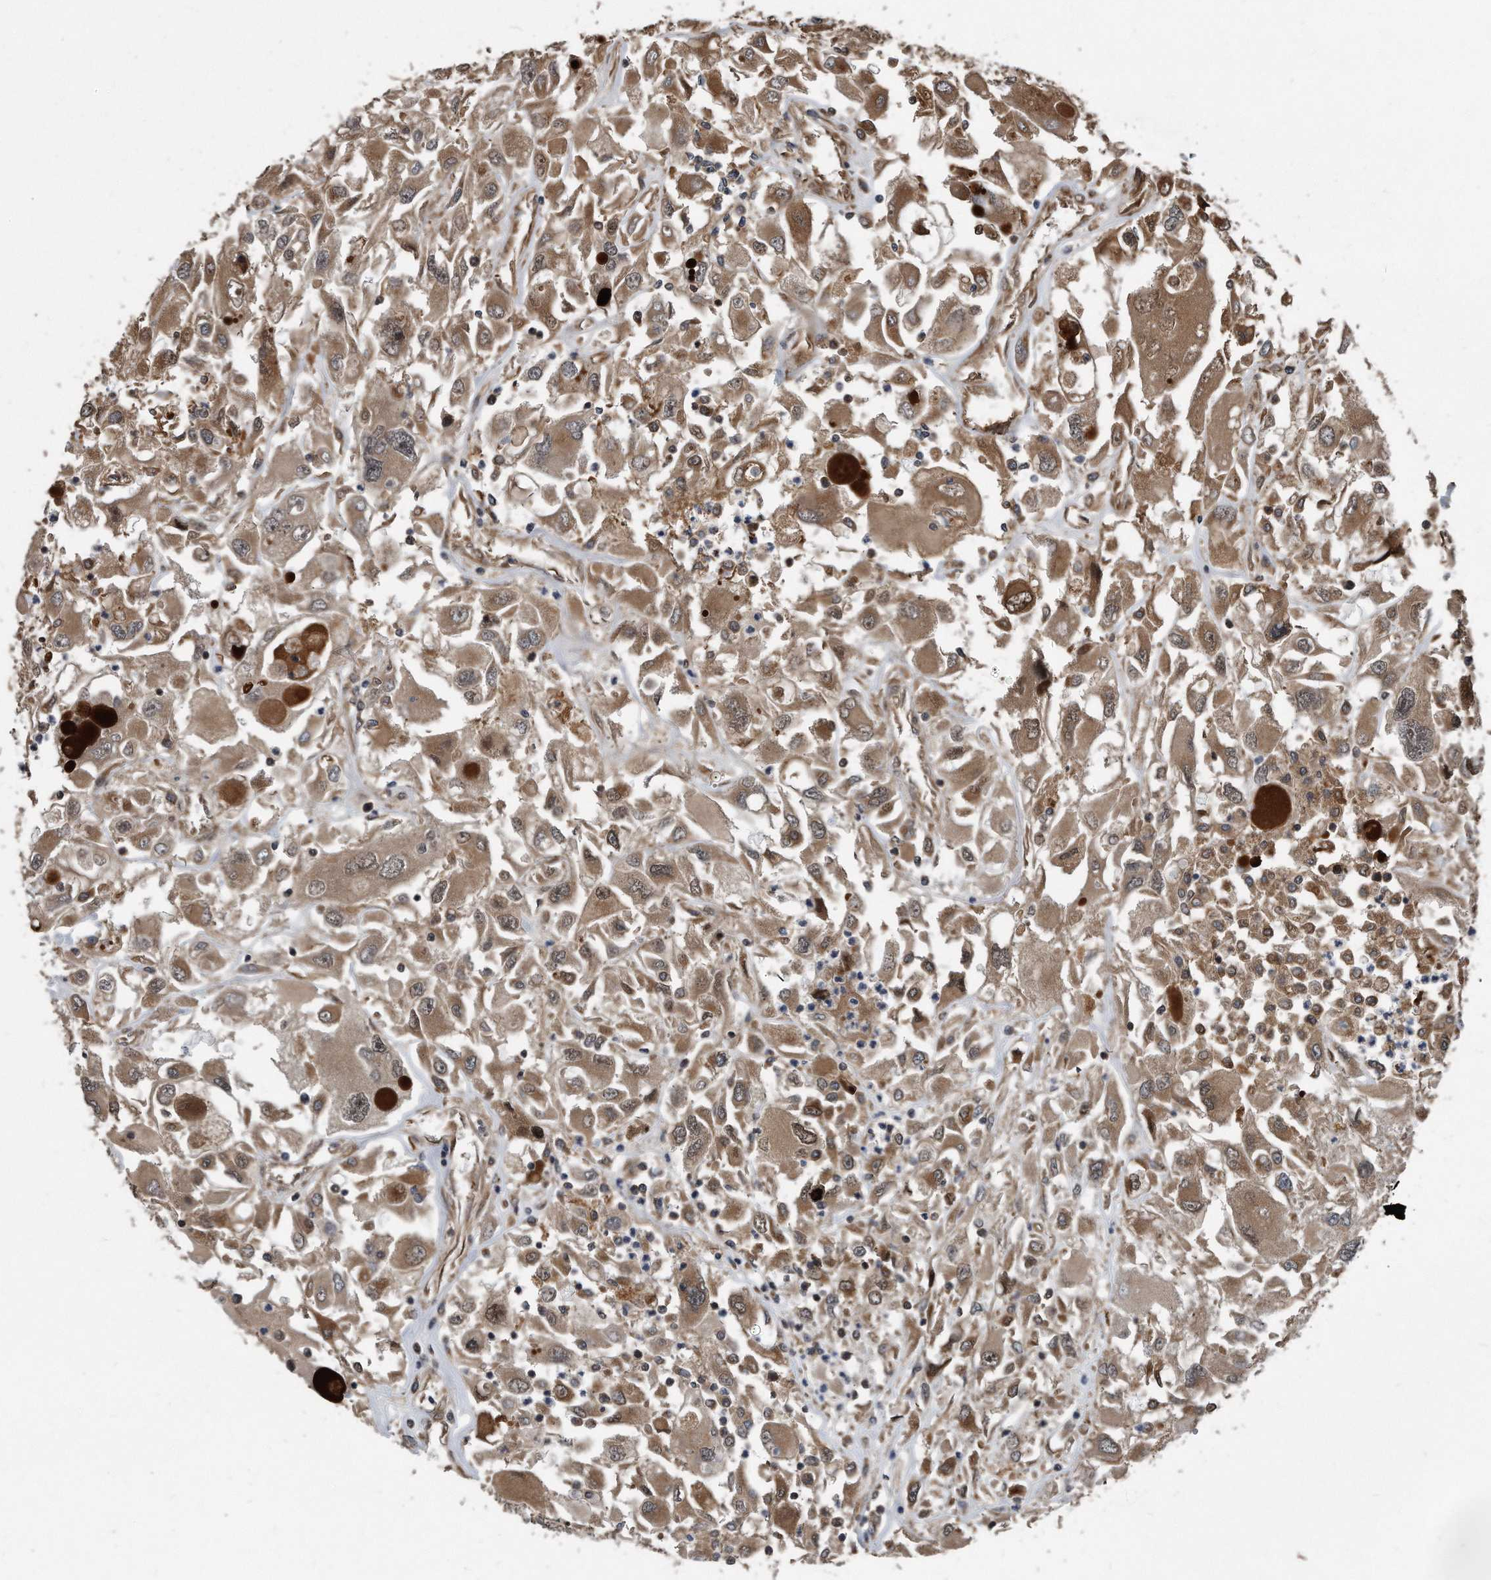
{"staining": {"intensity": "moderate", "quantity": ">75%", "location": "cytoplasmic/membranous"}, "tissue": "renal cancer", "cell_type": "Tumor cells", "image_type": "cancer", "snomed": [{"axis": "morphology", "description": "Adenocarcinoma, NOS"}, {"axis": "topography", "description": "Kidney"}], "caption": "A micrograph of human adenocarcinoma (renal) stained for a protein demonstrates moderate cytoplasmic/membranous brown staining in tumor cells.", "gene": "FAM136A", "patient": {"sex": "female", "age": 52}}